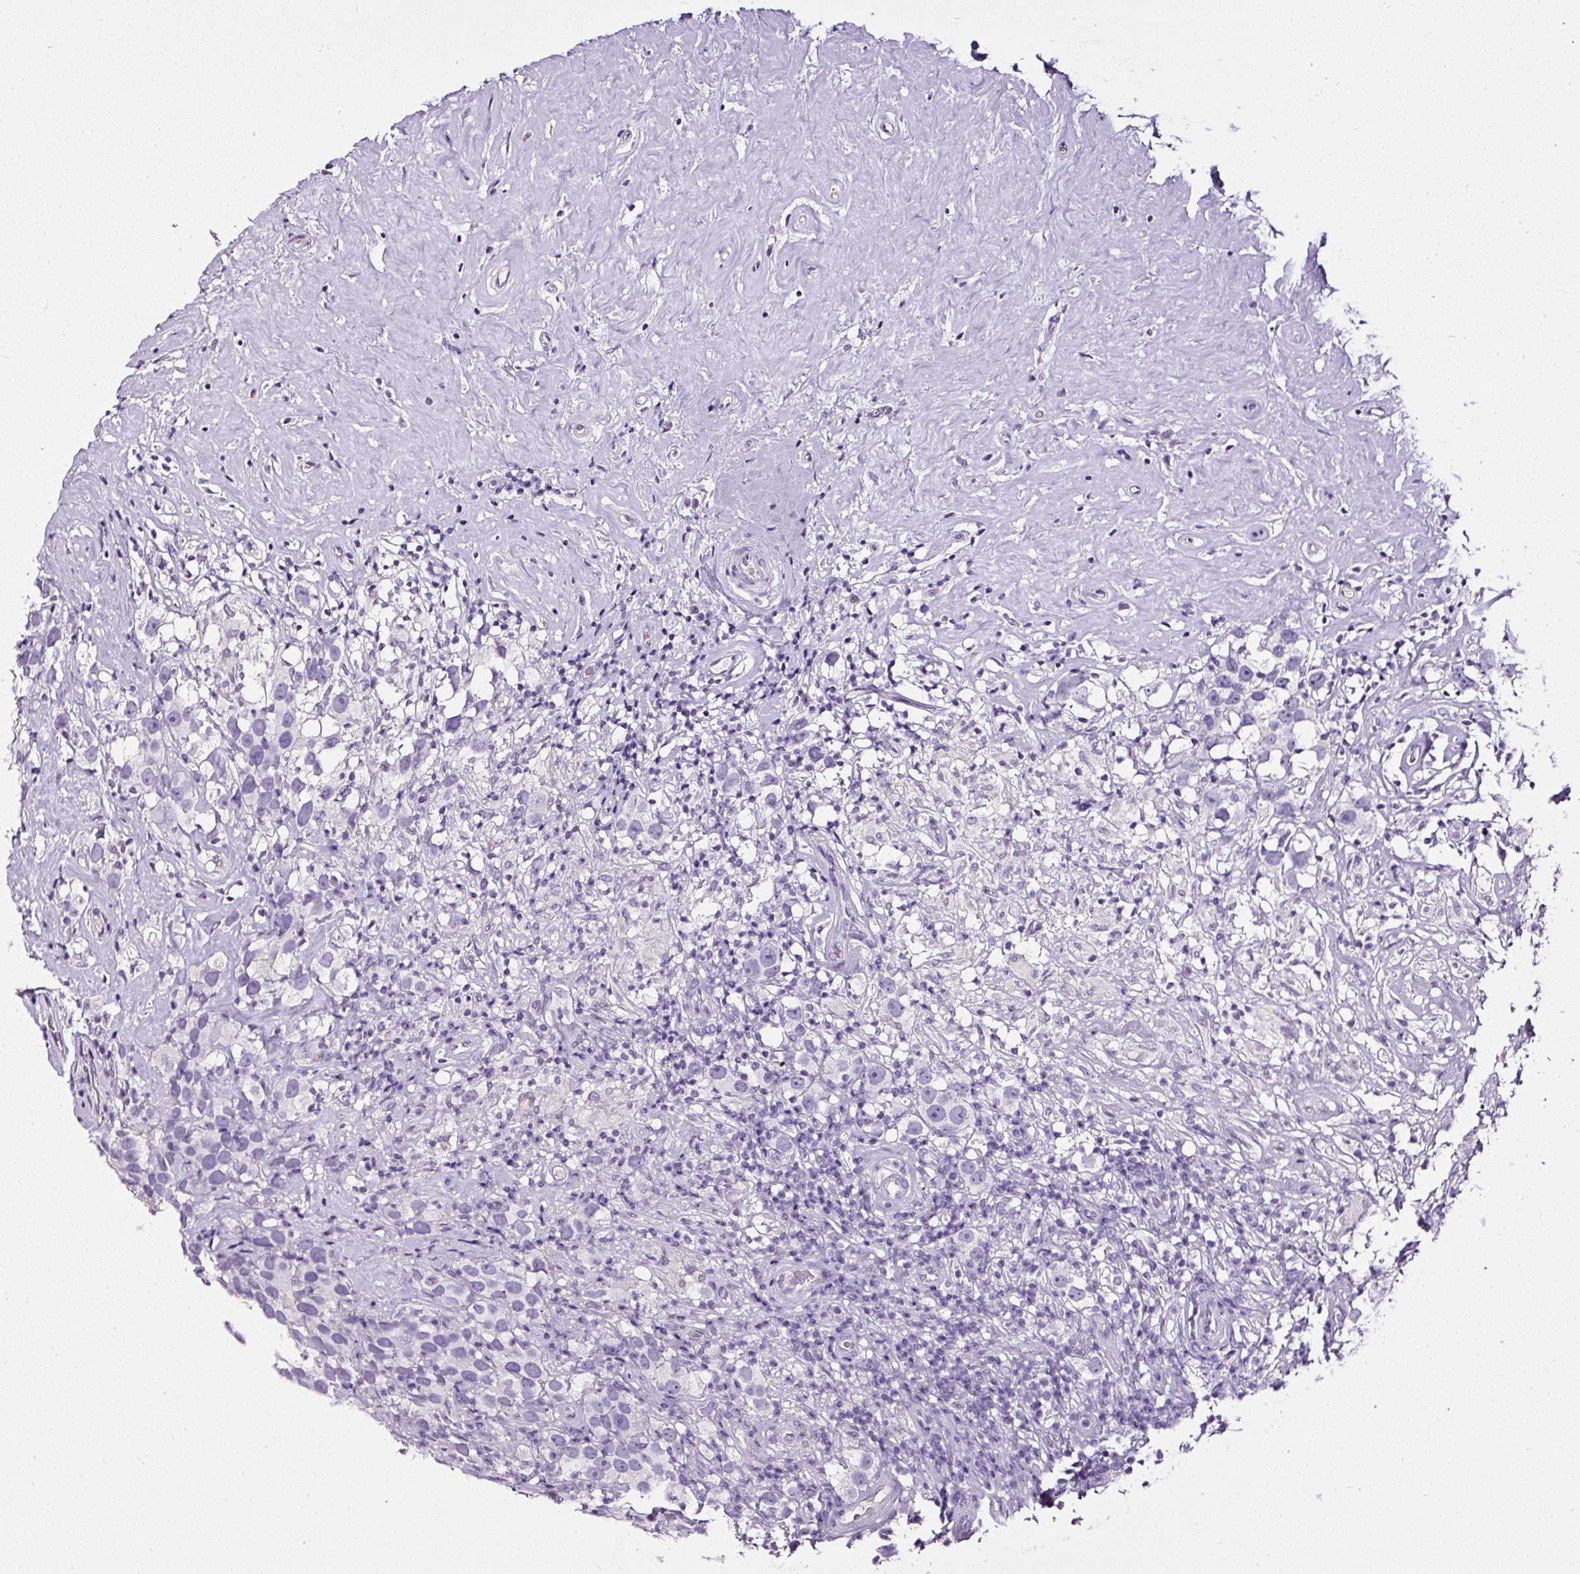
{"staining": {"intensity": "negative", "quantity": "none", "location": "none"}, "tissue": "testis cancer", "cell_type": "Tumor cells", "image_type": "cancer", "snomed": [{"axis": "morphology", "description": "Seminoma, NOS"}, {"axis": "topography", "description": "Testis"}], "caption": "Immunohistochemical staining of human testis cancer demonstrates no significant expression in tumor cells.", "gene": "ATP2A1", "patient": {"sex": "male", "age": 49}}